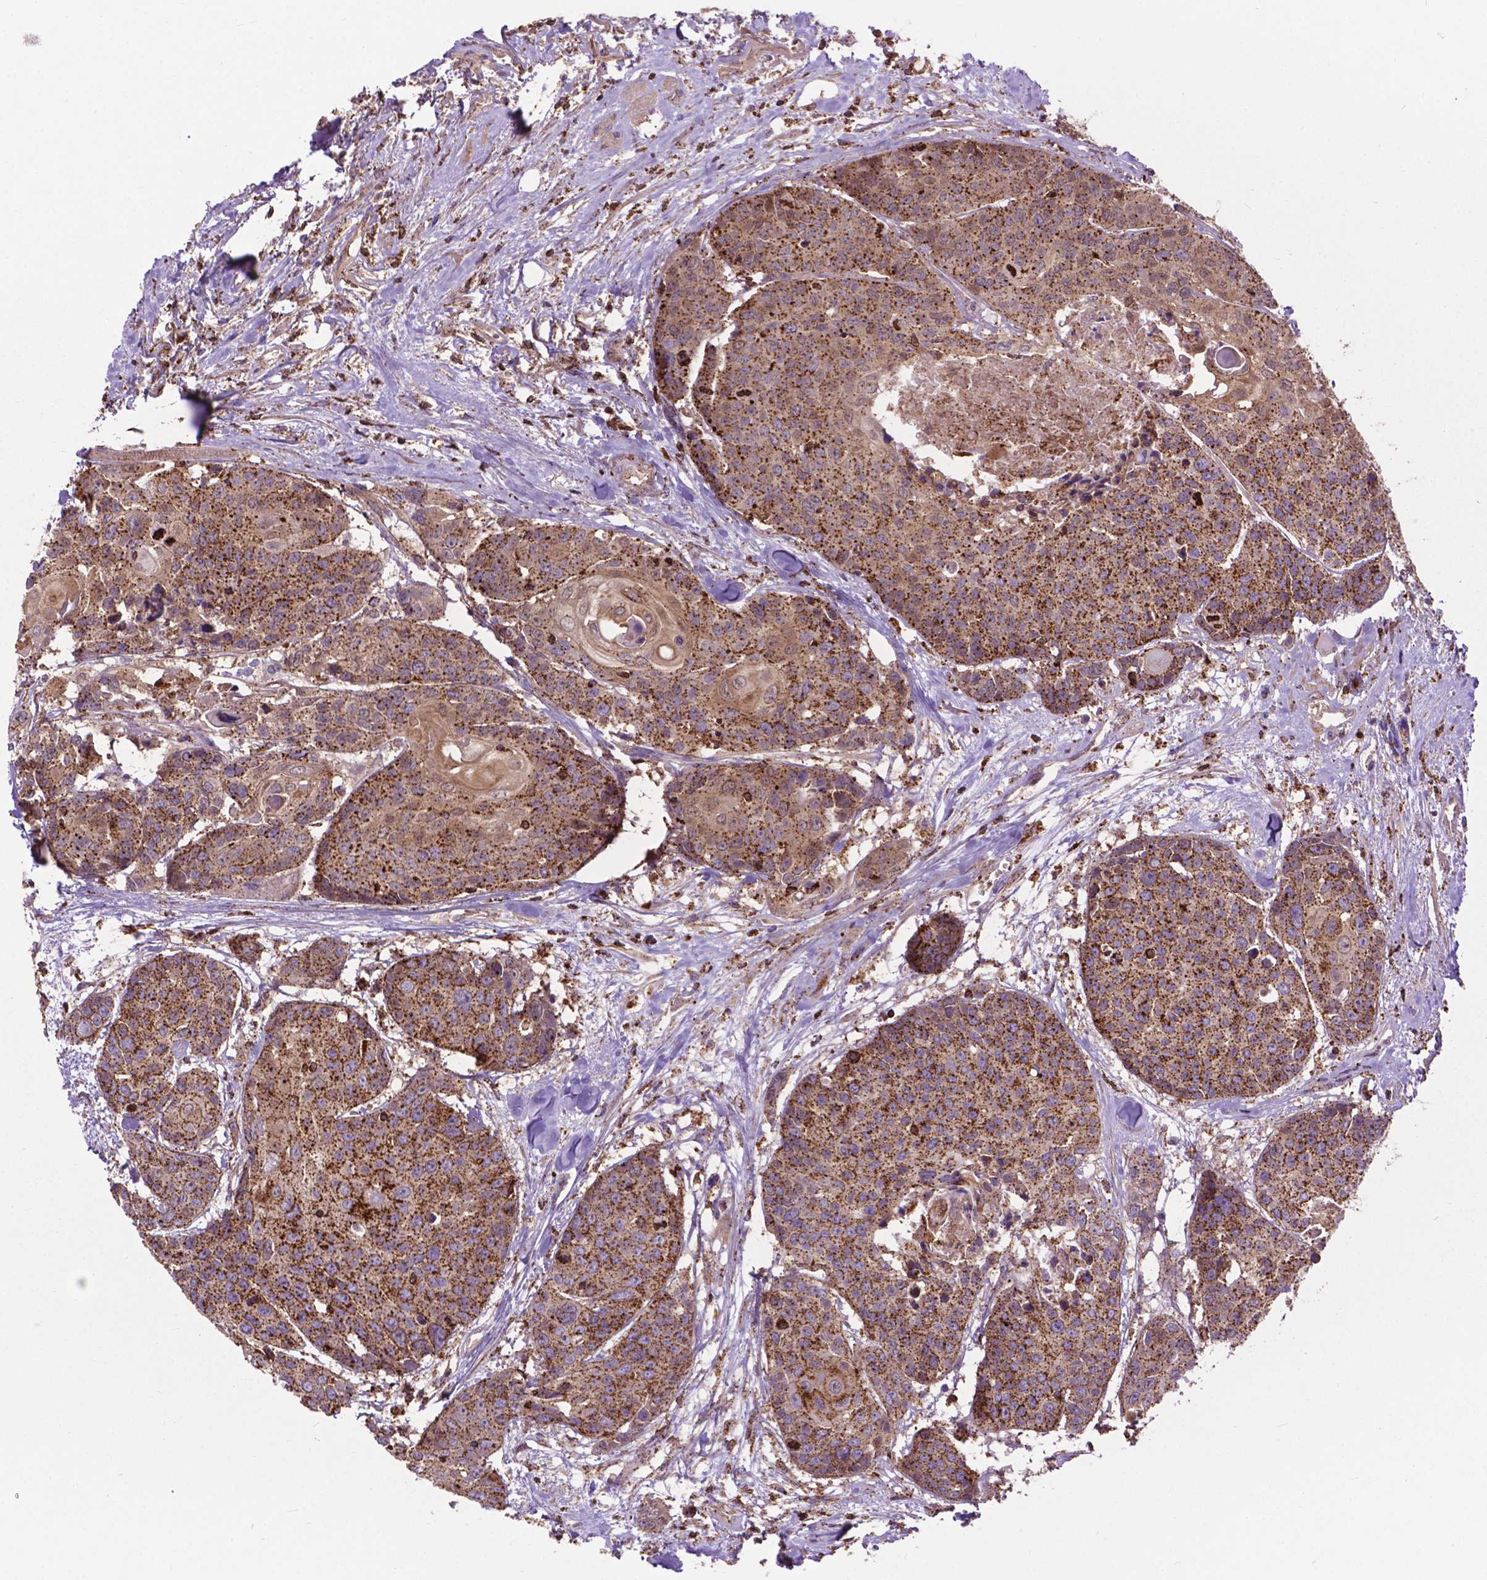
{"staining": {"intensity": "moderate", "quantity": ">75%", "location": "cytoplasmic/membranous"}, "tissue": "head and neck cancer", "cell_type": "Tumor cells", "image_type": "cancer", "snomed": [{"axis": "morphology", "description": "Squamous cell carcinoma, NOS"}, {"axis": "topography", "description": "Oral tissue"}, {"axis": "topography", "description": "Head-Neck"}], "caption": "A medium amount of moderate cytoplasmic/membranous staining is seen in about >75% of tumor cells in squamous cell carcinoma (head and neck) tissue. (Stains: DAB (3,3'-diaminobenzidine) in brown, nuclei in blue, Microscopy: brightfield microscopy at high magnification).", "gene": "CHMP4A", "patient": {"sex": "male", "age": 56}}